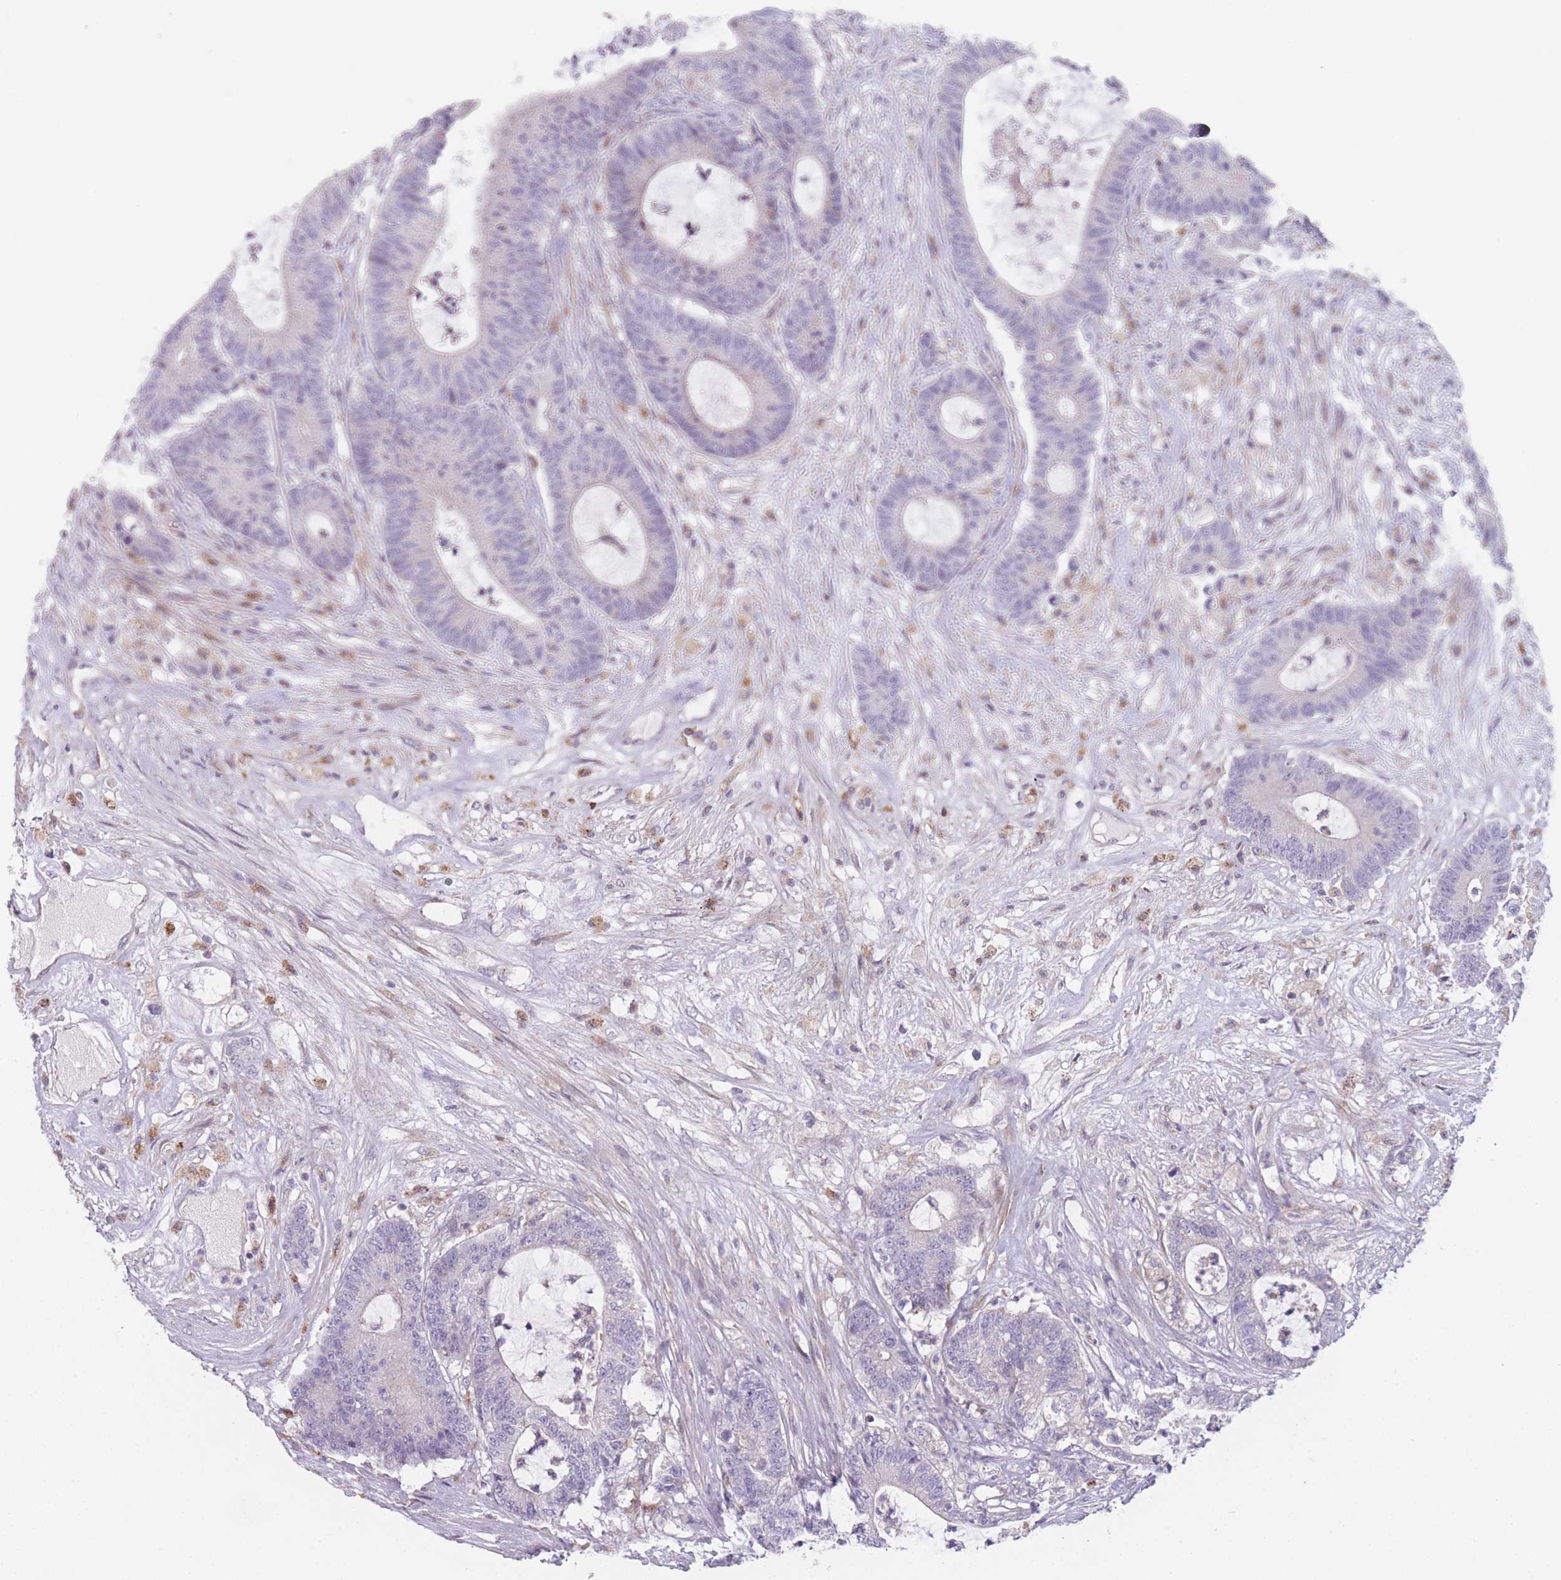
{"staining": {"intensity": "negative", "quantity": "none", "location": "none"}, "tissue": "colorectal cancer", "cell_type": "Tumor cells", "image_type": "cancer", "snomed": [{"axis": "morphology", "description": "Adenocarcinoma, NOS"}, {"axis": "topography", "description": "Colon"}], "caption": "This histopathology image is of colorectal cancer stained with IHC to label a protein in brown with the nuclei are counter-stained blue. There is no positivity in tumor cells.", "gene": "SMPD4", "patient": {"sex": "female", "age": 84}}